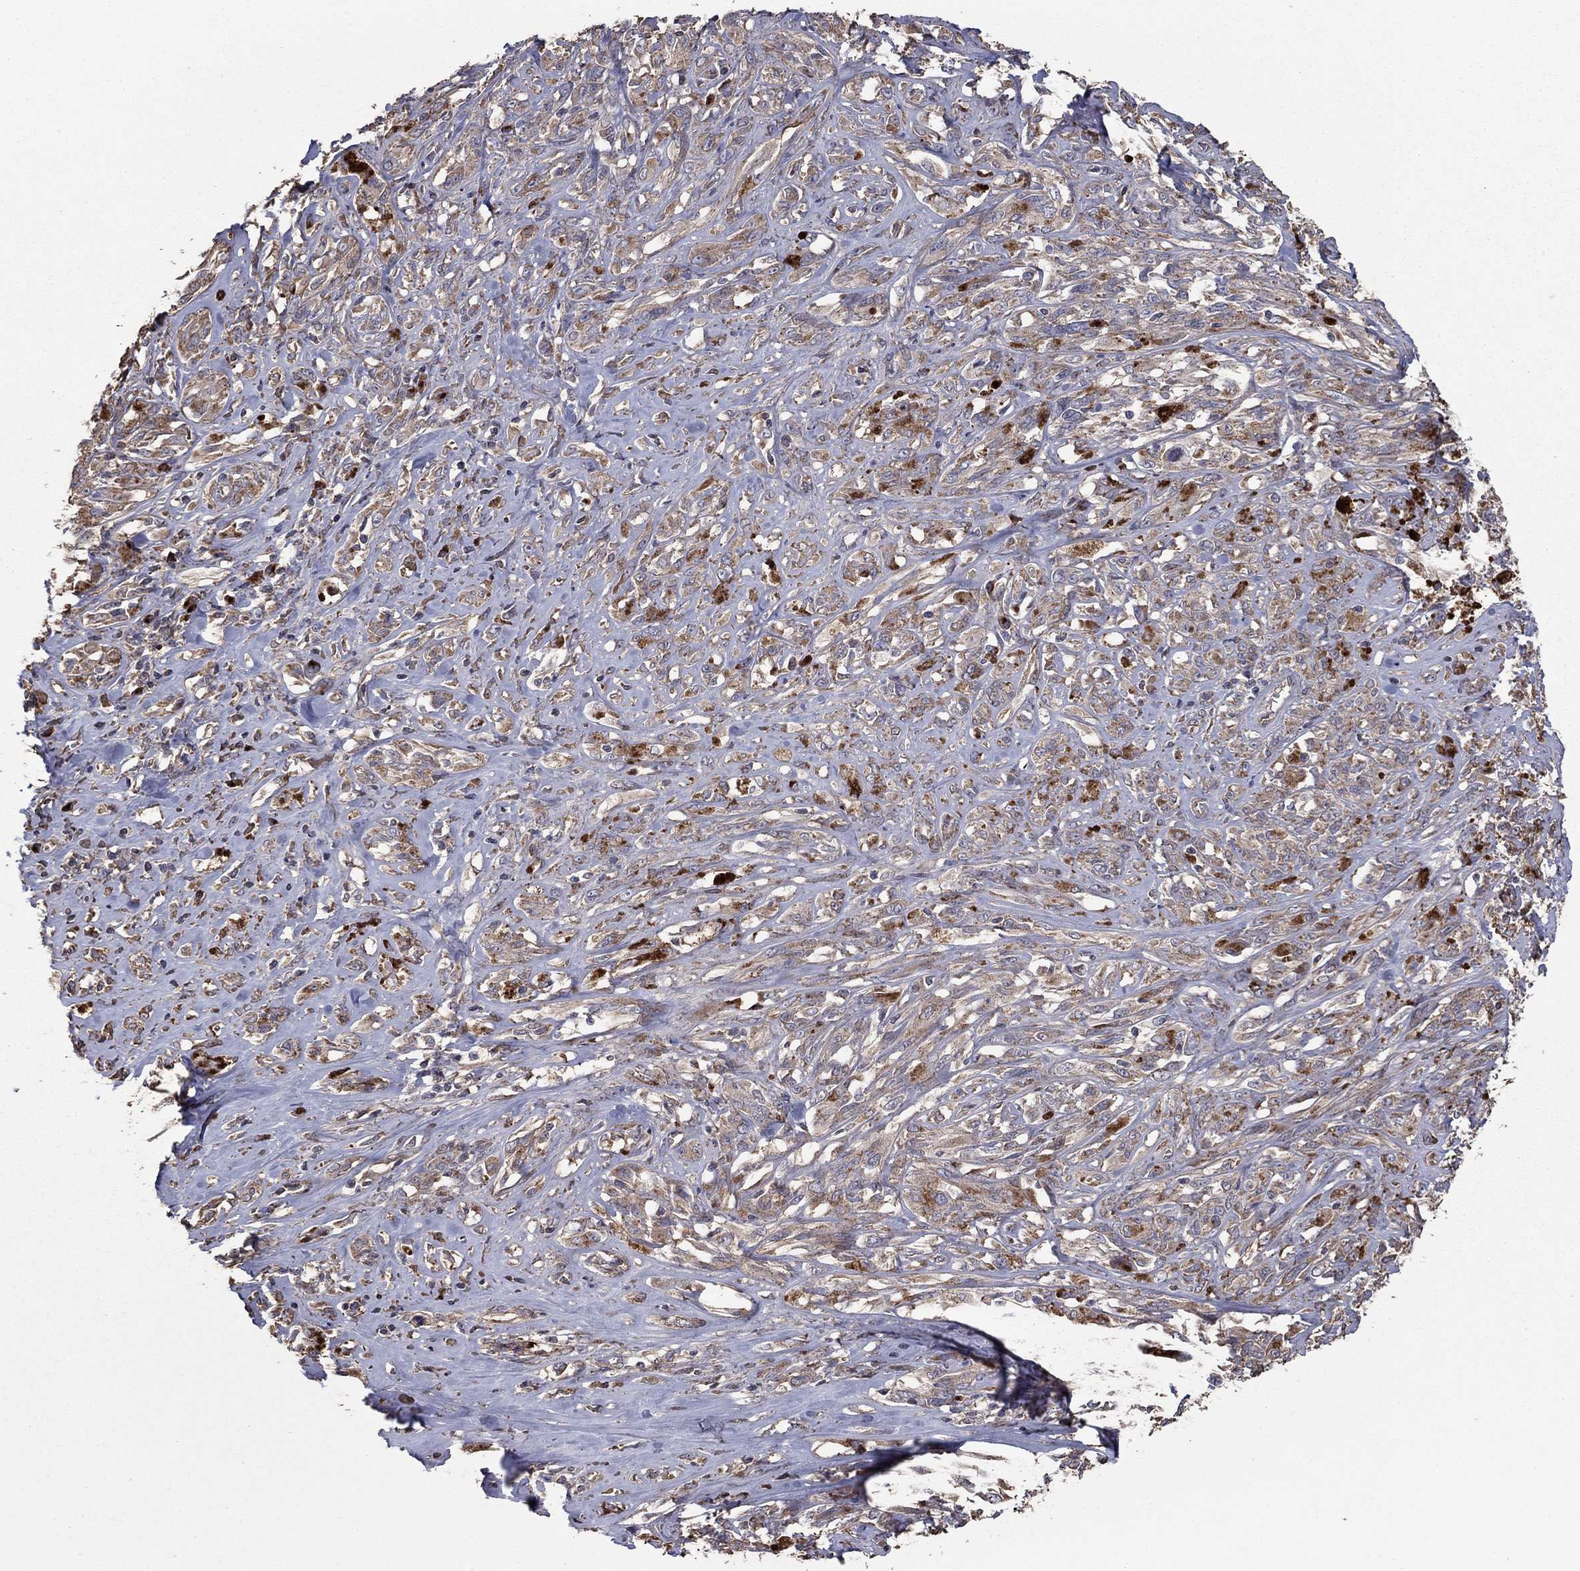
{"staining": {"intensity": "weak", "quantity": "25%-75%", "location": "cytoplasmic/membranous"}, "tissue": "melanoma", "cell_type": "Tumor cells", "image_type": "cancer", "snomed": [{"axis": "morphology", "description": "Malignant melanoma, NOS"}, {"axis": "topography", "description": "Skin"}], "caption": "Malignant melanoma stained with a protein marker demonstrates weak staining in tumor cells.", "gene": "FLT4", "patient": {"sex": "female", "age": 91}}